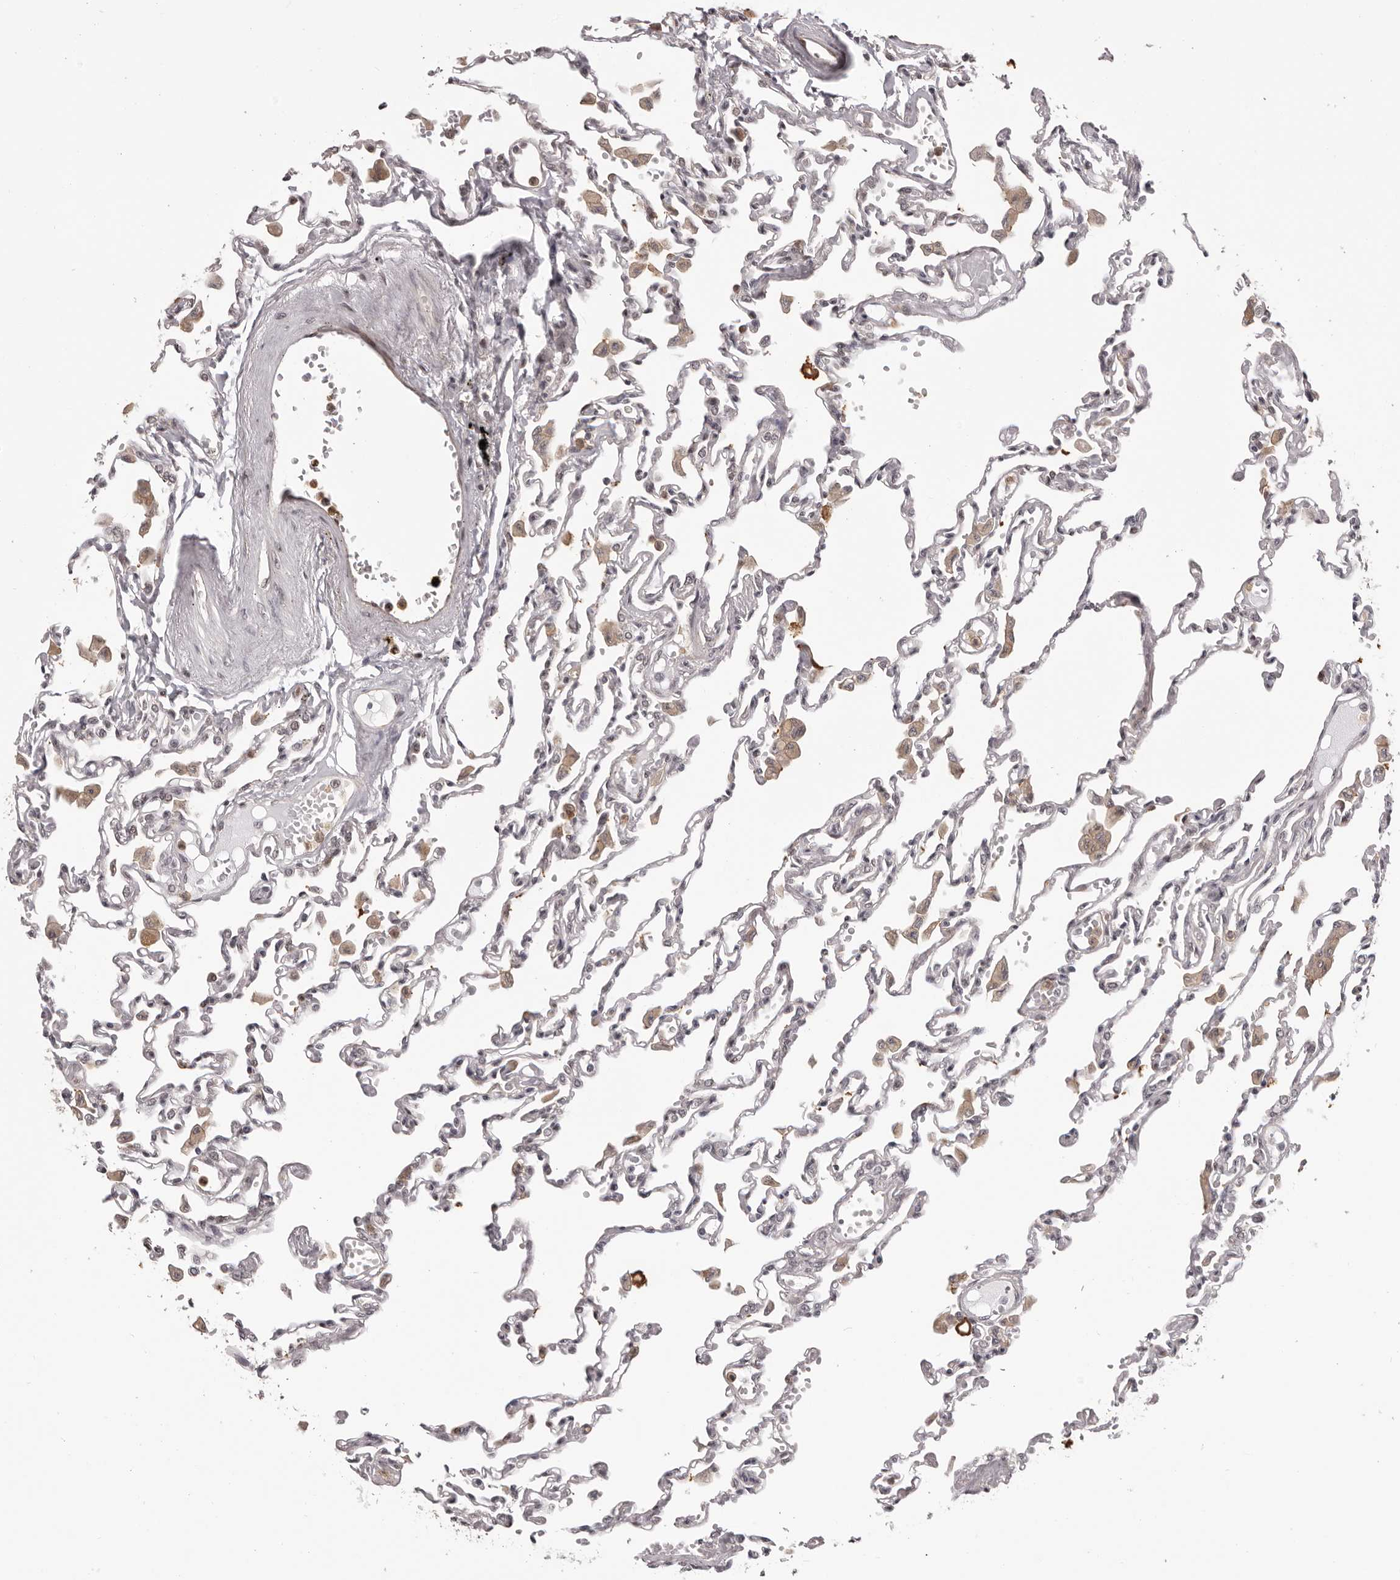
{"staining": {"intensity": "negative", "quantity": "none", "location": "none"}, "tissue": "lung", "cell_type": "Alveolar cells", "image_type": "normal", "snomed": [{"axis": "morphology", "description": "Normal tissue, NOS"}, {"axis": "topography", "description": "Bronchus"}, {"axis": "topography", "description": "Lung"}], "caption": "The image displays no significant staining in alveolar cells of lung.", "gene": "RNF2", "patient": {"sex": "female", "age": 49}}